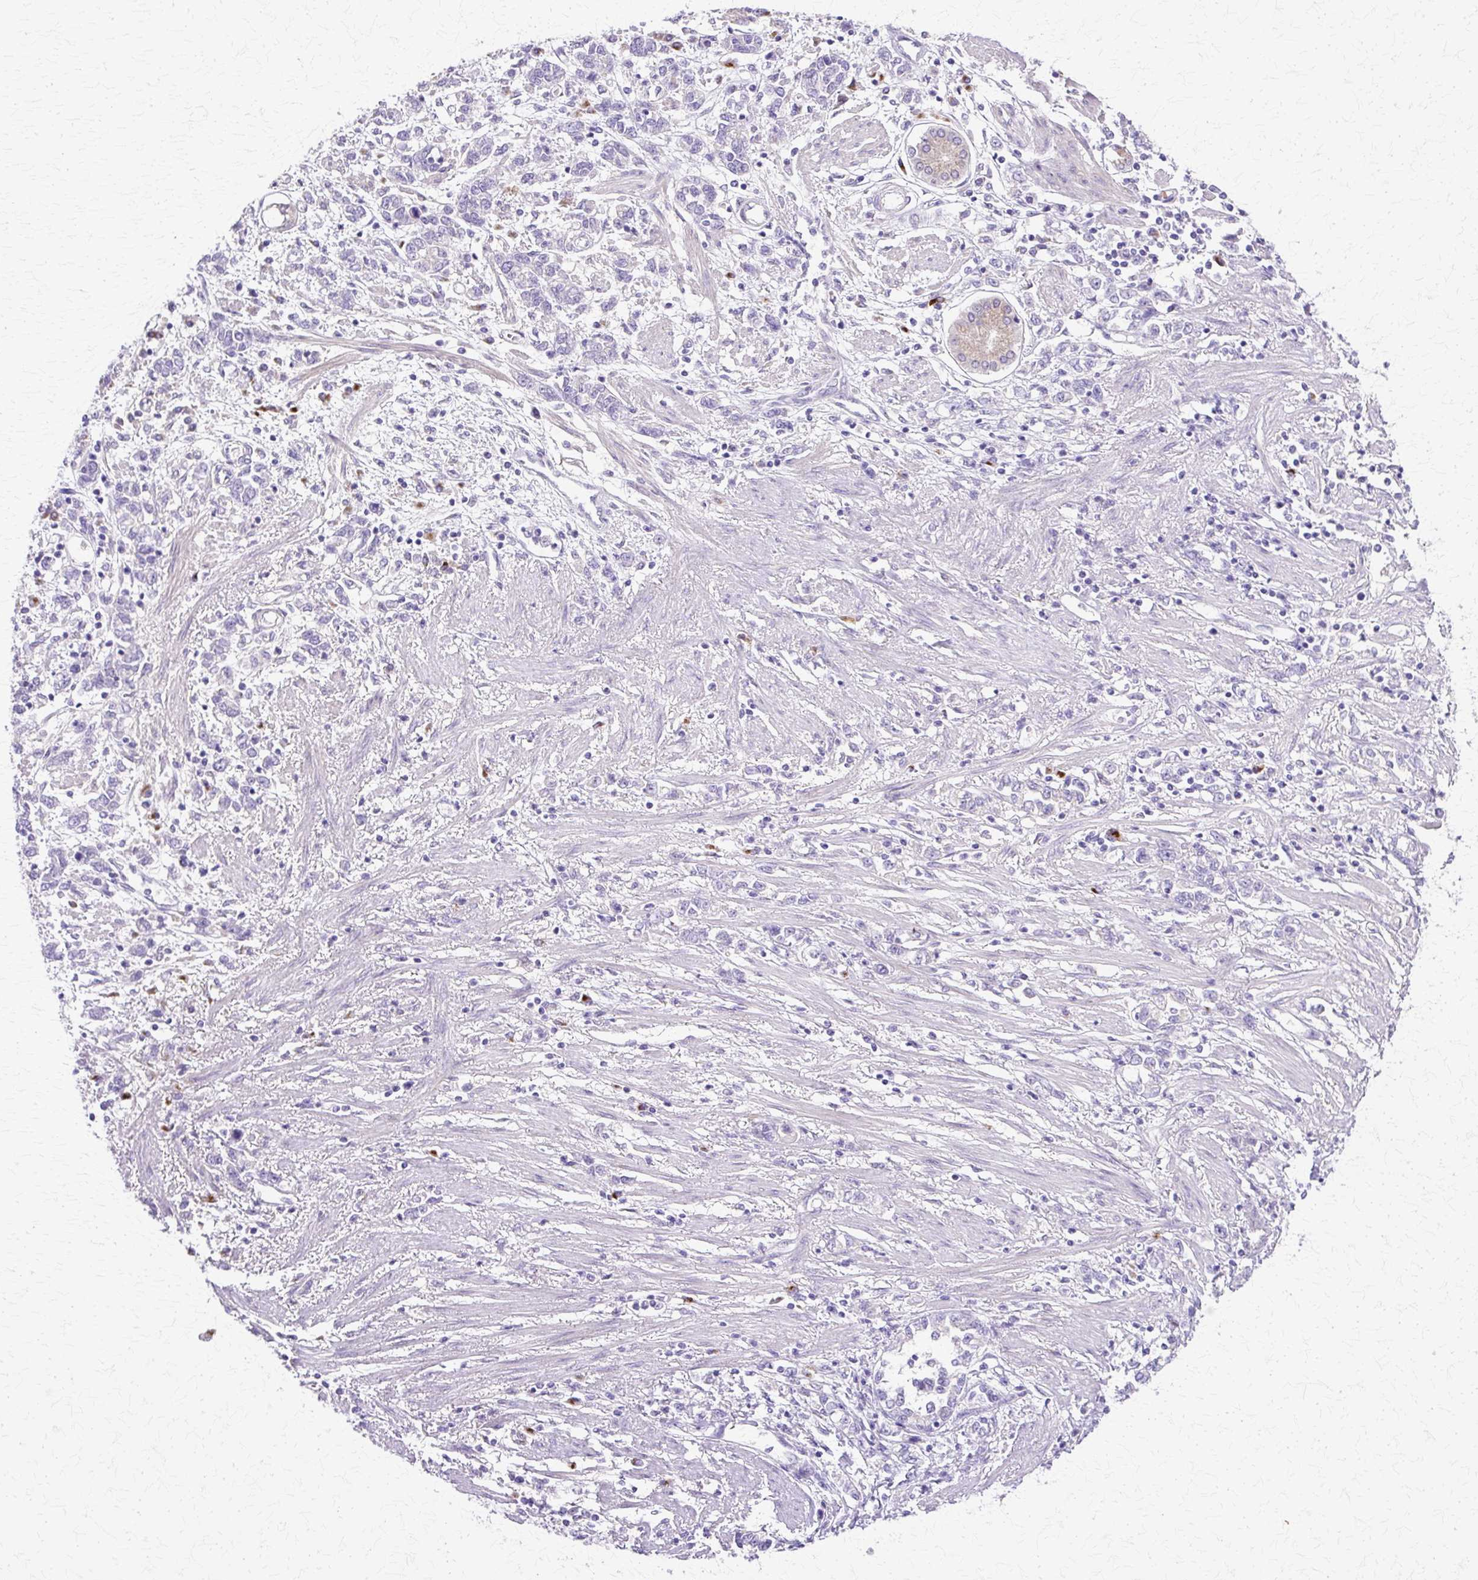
{"staining": {"intensity": "negative", "quantity": "none", "location": "none"}, "tissue": "stomach cancer", "cell_type": "Tumor cells", "image_type": "cancer", "snomed": [{"axis": "morphology", "description": "Adenocarcinoma, NOS"}, {"axis": "topography", "description": "Stomach"}], "caption": "Immunohistochemistry image of neoplastic tissue: human stomach cancer stained with DAB demonstrates no significant protein positivity in tumor cells.", "gene": "TBC1D3G", "patient": {"sex": "female", "age": 76}}